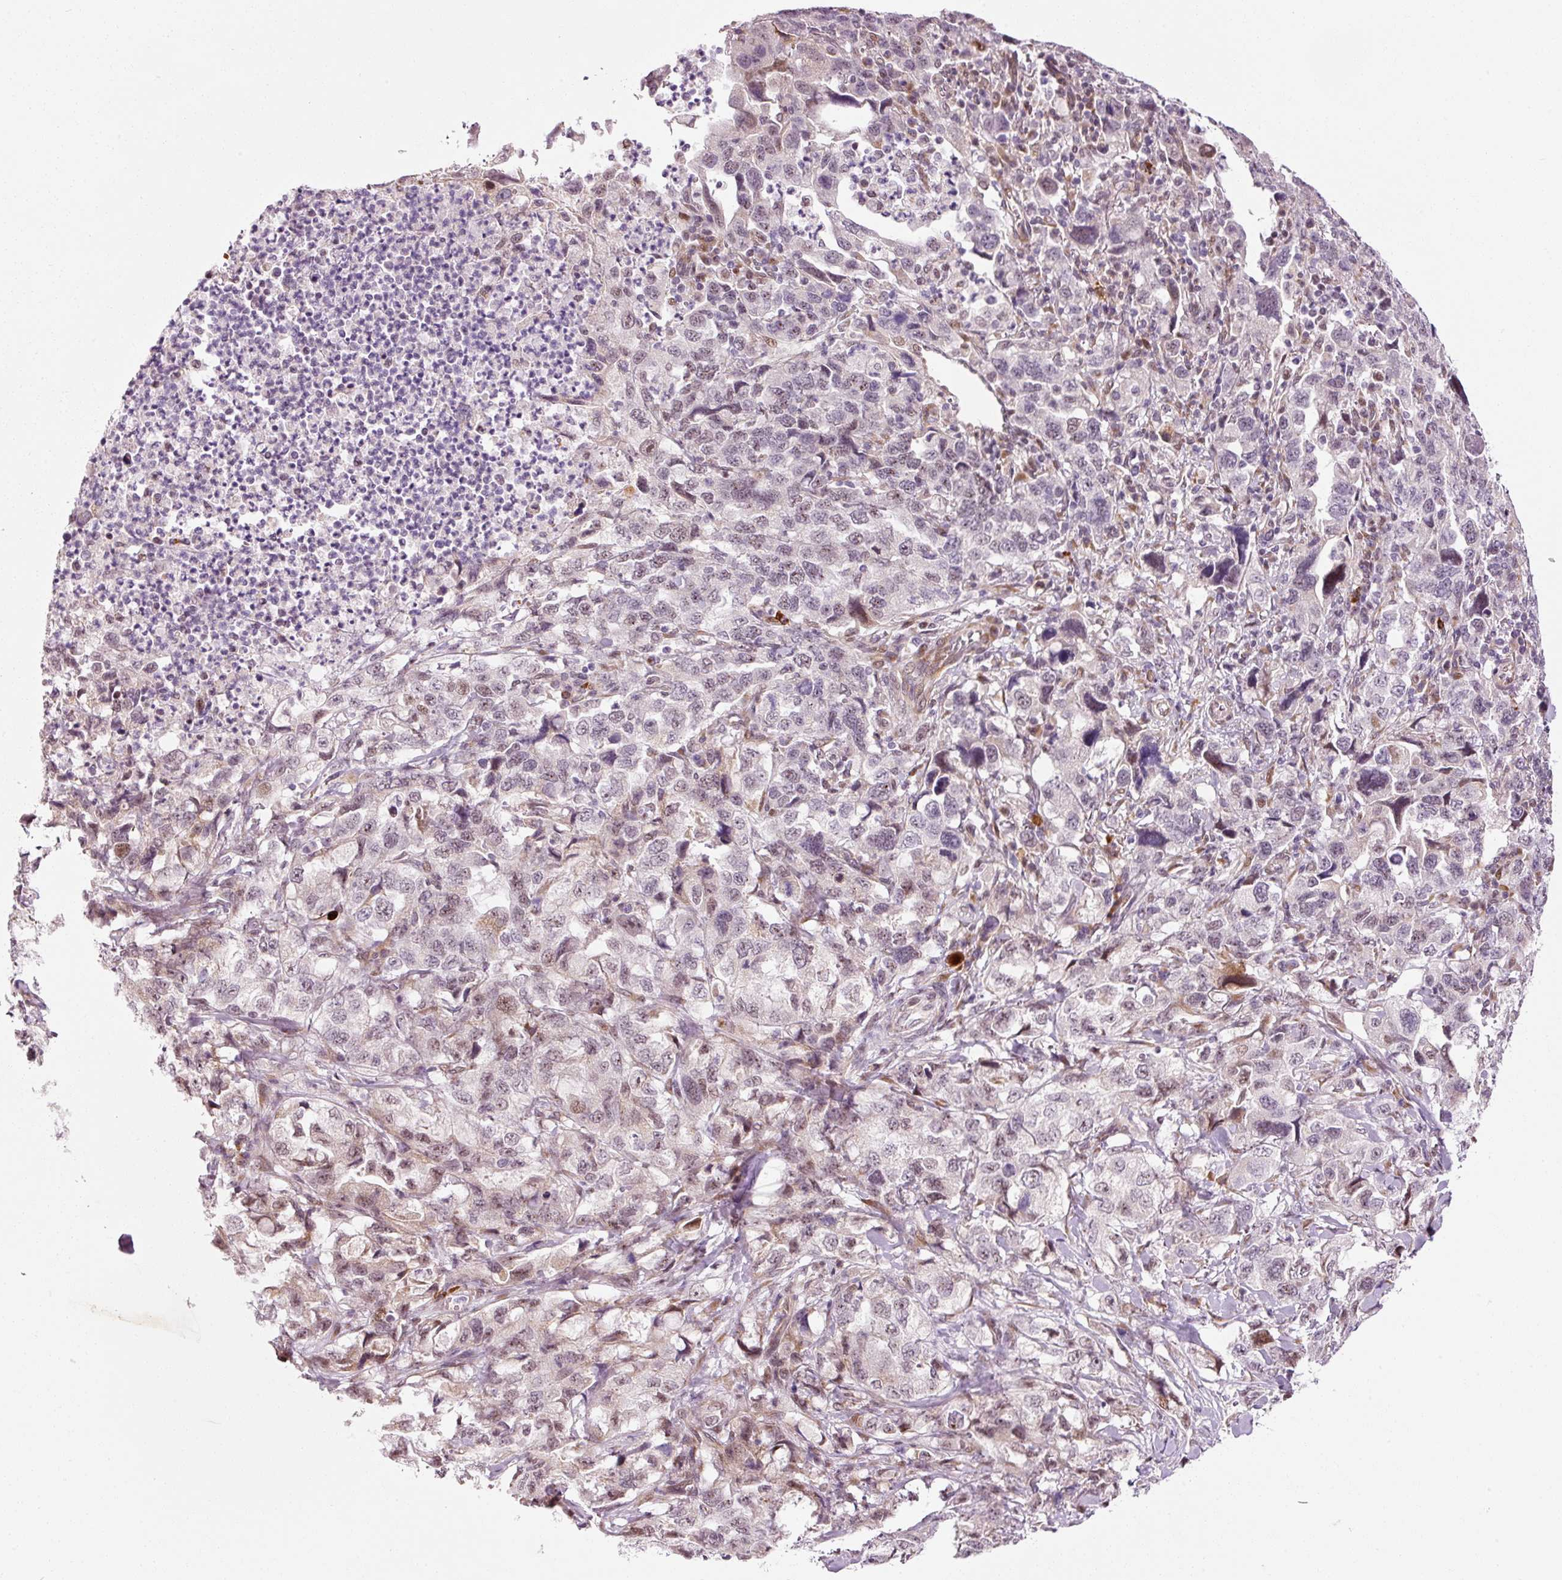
{"staining": {"intensity": "weak", "quantity": "<25%", "location": "nuclear"}, "tissue": "lung cancer", "cell_type": "Tumor cells", "image_type": "cancer", "snomed": [{"axis": "morphology", "description": "Adenocarcinoma, NOS"}, {"axis": "topography", "description": "Lung"}], "caption": "The immunohistochemistry photomicrograph has no significant positivity in tumor cells of adenocarcinoma (lung) tissue.", "gene": "ANKRD20A1", "patient": {"sex": "female", "age": 51}}